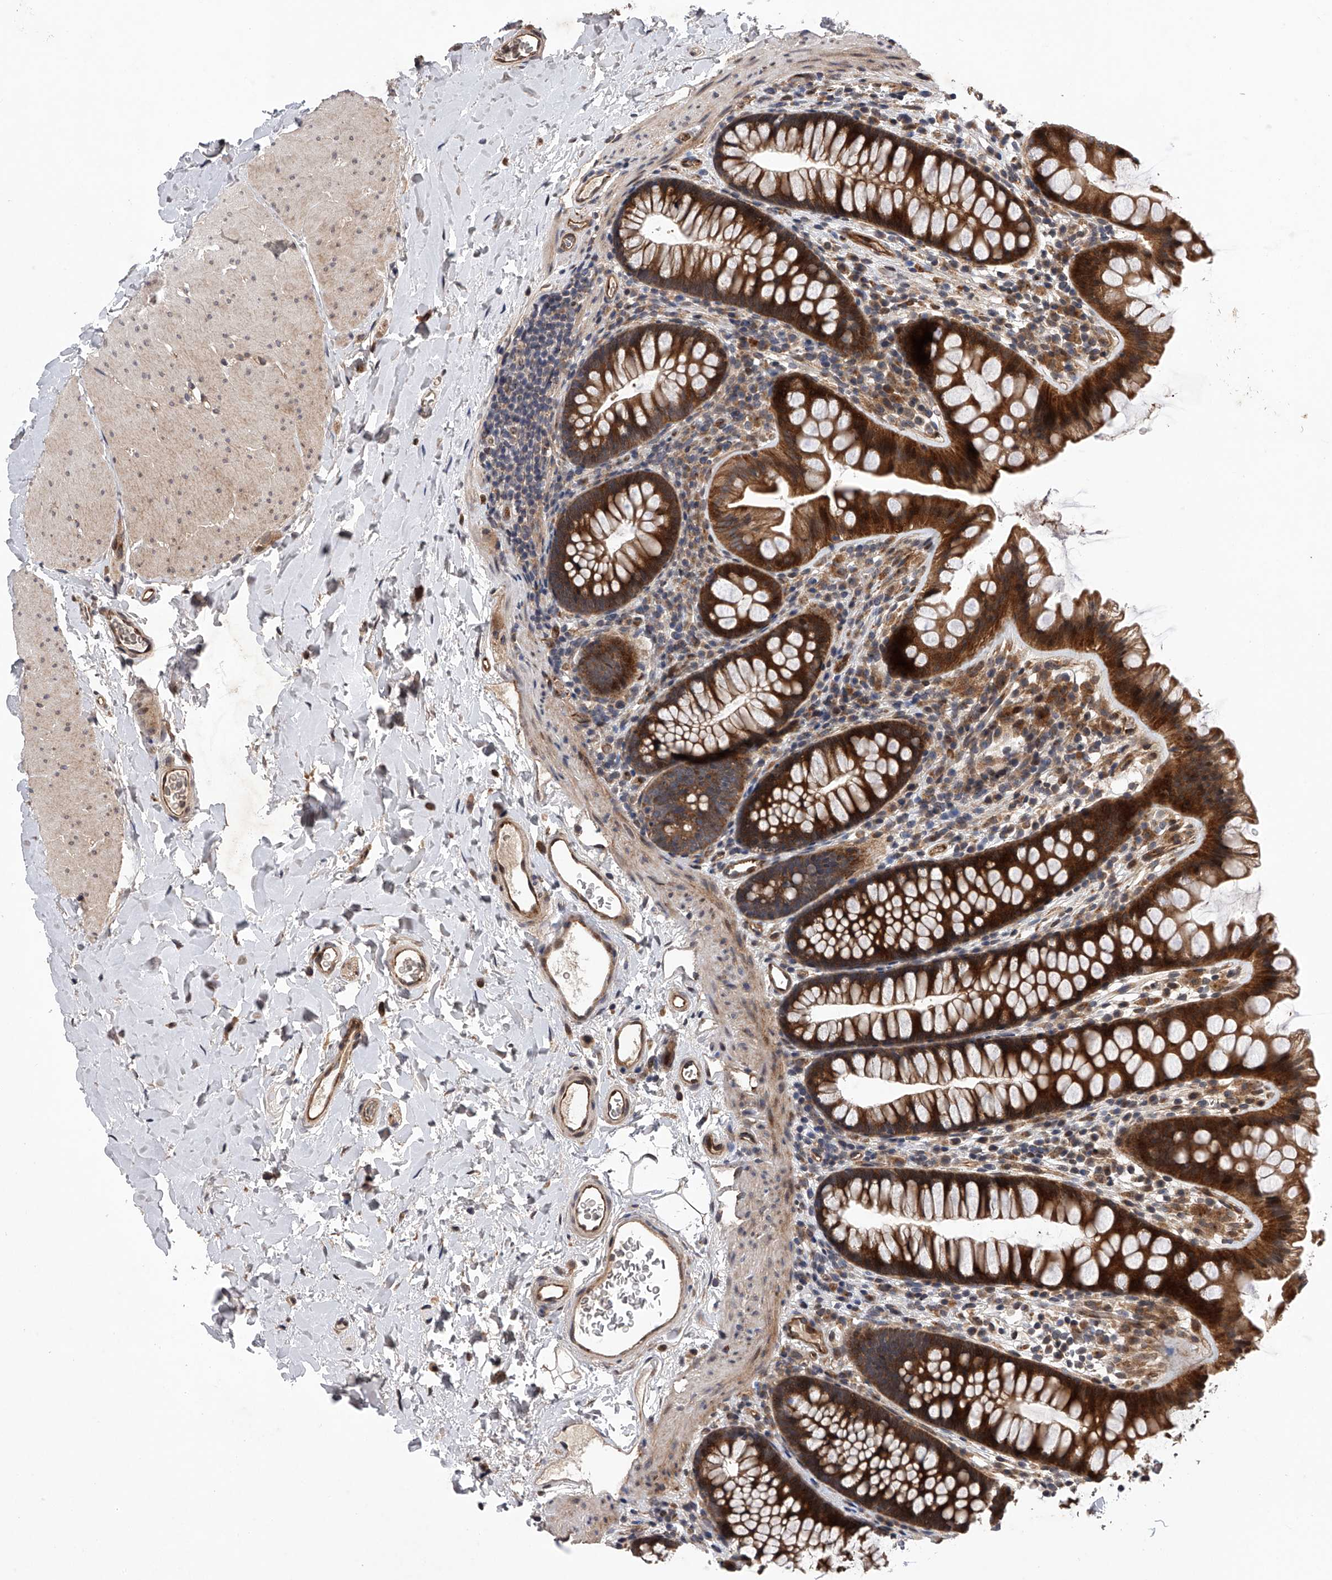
{"staining": {"intensity": "strong", "quantity": "25%-75%", "location": "cytoplasmic/membranous"}, "tissue": "colon", "cell_type": "Endothelial cells", "image_type": "normal", "snomed": [{"axis": "morphology", "description": "Normal tissue, NOS"}, {"axis": "topography", "description": "Colon"}], "caption": "Colon stained with DAB (3,3'-diaminobenzidine) immunohistochemistry (IHC) demonstrates high levels of strong cytoplasmic/membranous expression in about 25%-75% of endothelial cells.", "gene": "MAP3K11", "patient": {"sex": "female", "age": 62}}